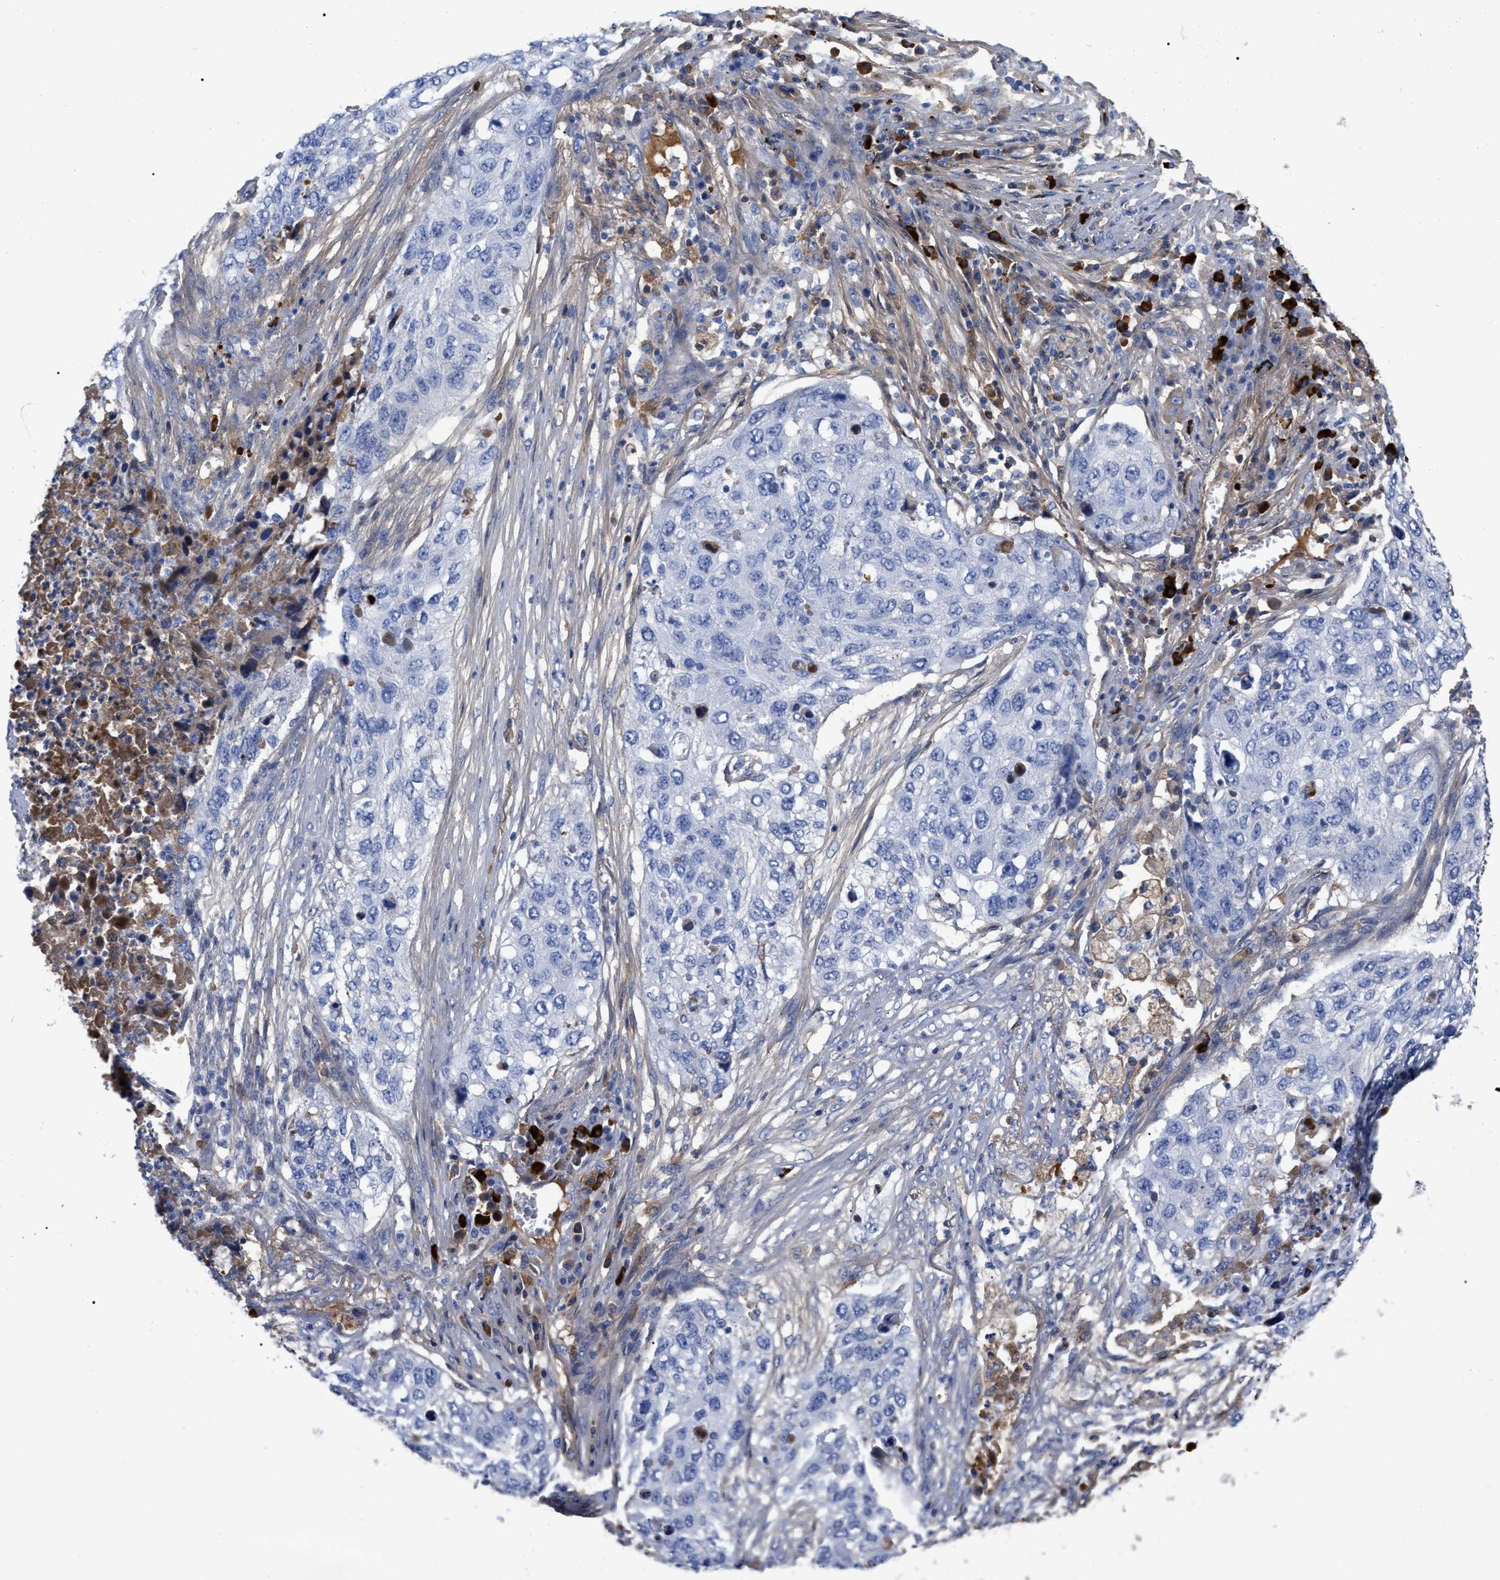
{"staining": {"intensity": "negative", "quantity": "none", "location": "none"}, "tissue": "lung cancer", "cell_type": "Tumor cells", "image_type": "cancer", "snomed": [{"axis": "morphology", "description": "Squamous cell carcinoma, NOS"}, {"axis": "topography", "description": "Lung"}], "caption": "Immunohistochemical staining of lung cancer displays no significant positivity in tumor cells.", "gene": "IGHV5-51", "patient": {"sex": "female", "age": 63}}